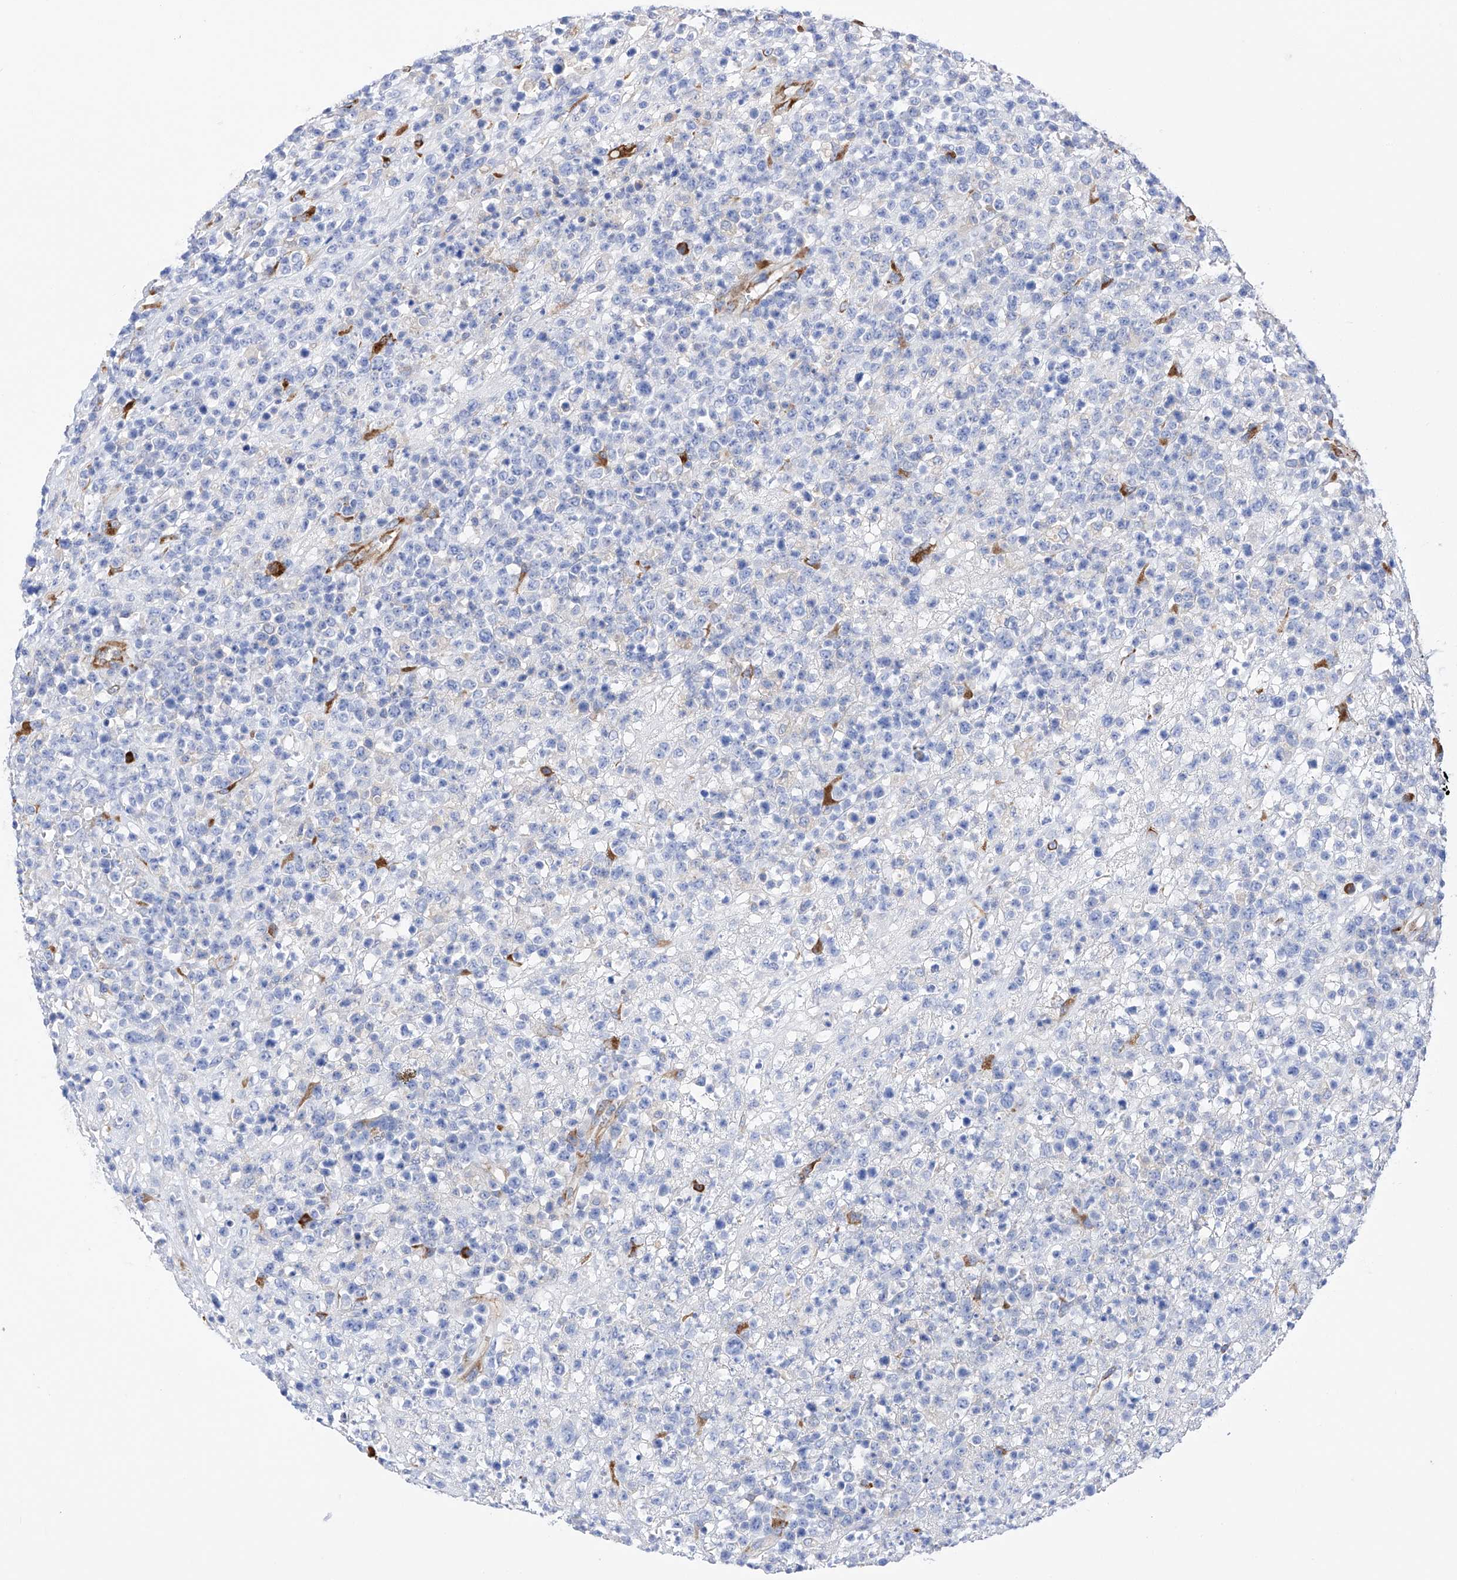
{"staining": {"intensity": "negative", "quantity": "none", "location": "none"}, "tissue": "lymphoma", "cell_type": "Tumor cells", "image_type": "cancer", "snomed": [{"axis": "morphology", "description": "Malignant lymphoma, non-Hodgkin's type, High grade"}, {"axis": "topography", "description": "Colon"}], "caption": "Immunohistochemical staining of human high-grade malignant lymphoma, non-Hodgkin's type reveals no significant positivity in tumor cells. The staining is performed using DAB (3,3'-diaminobenzidine) brown chromogen with nuclei counter-stained in using hematoxylin.", "gene": "PDIA5", "patient": {"sex": "female", "age": 53}}